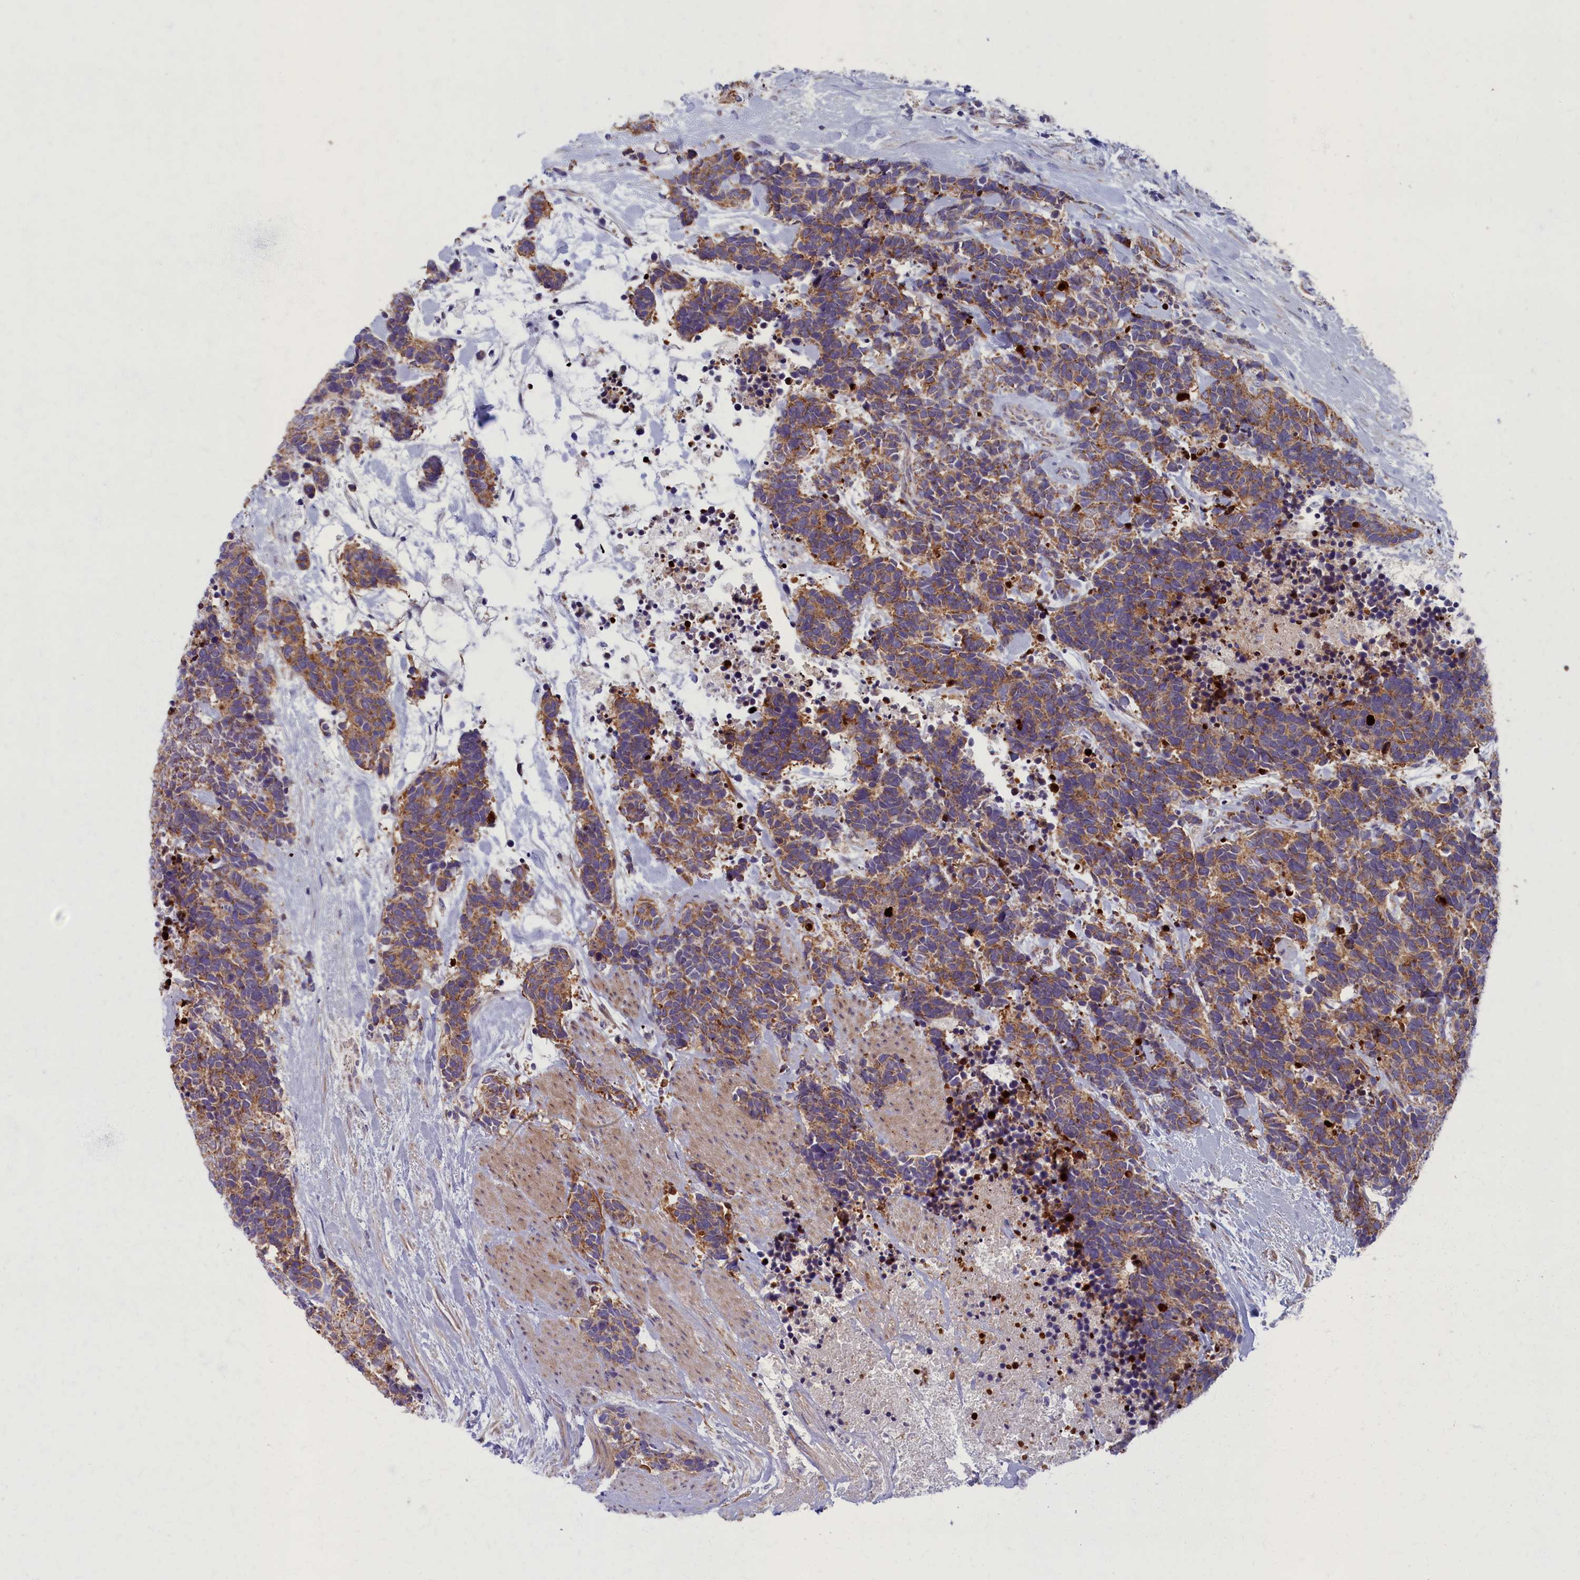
{"staining": {"intensity": "moderate", "quantity": ">75%", "location": "cytoplasmic/membranous"}, "tissue": "carcinoid", "cell_type": "Tumor cells", "image_type": "cancer", "snomed": [{"axis": "morphology", "description": "Carcinoma, NOS"}, {"axis": "morphology", "description": "Carcinoid, malignant, NOS"}, {"axis": "topography", "description": "Prostate"}], "caption": "Immunohistochemical staining of human carcinoid (malignant) exhibits medium levels of moderate cytoplasmic/membranous expression in approximately >75% of tumor cells.", "gene": "MRPS25", "patient": {"sex": "male", "age": 57}}